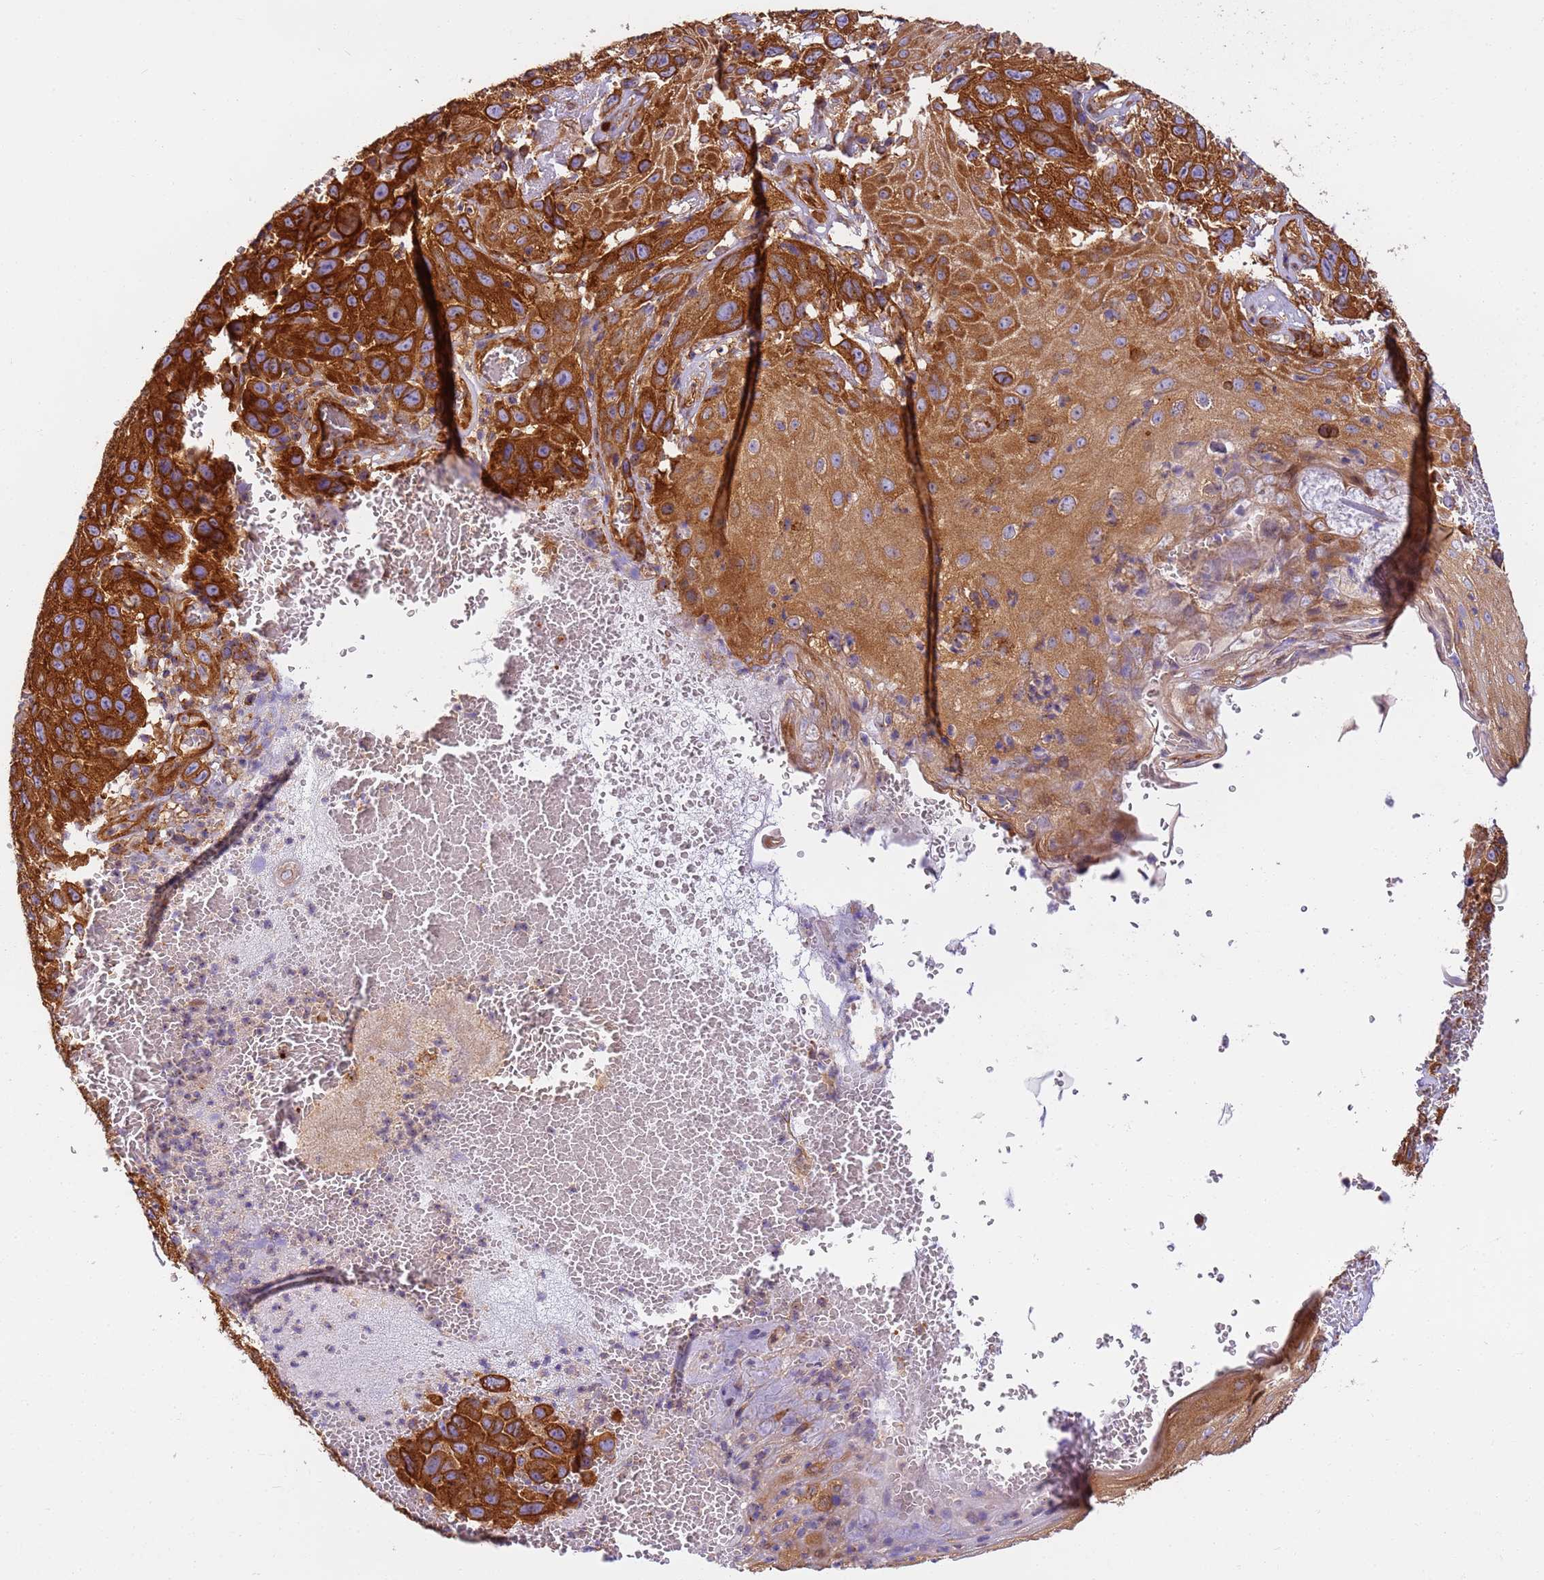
{"staining": {"intensity": "strong", "quantity": ">75%", "location": "cytoplasmic/membranous"}, "tissue": "melanoma", "cell_type": "Tumor cells", "image_type": "cancer", "snomed": [{"axis": "morphology", "description": "Normal tissue, NOS"}, {"axis": "morphology", "description": "Malignant melanoma, NOS"}, {"axis": "topography", "description": "Skin"}], "caption": "The photomicrograph exhibits immunohistochemical staining of melanoma. There is strong cytoplasmic/membranous staining is appreciated in about >75% of tumor cells.", "gene": "DYNC1I2", "patient": {"sex": "female", "age": 96}}